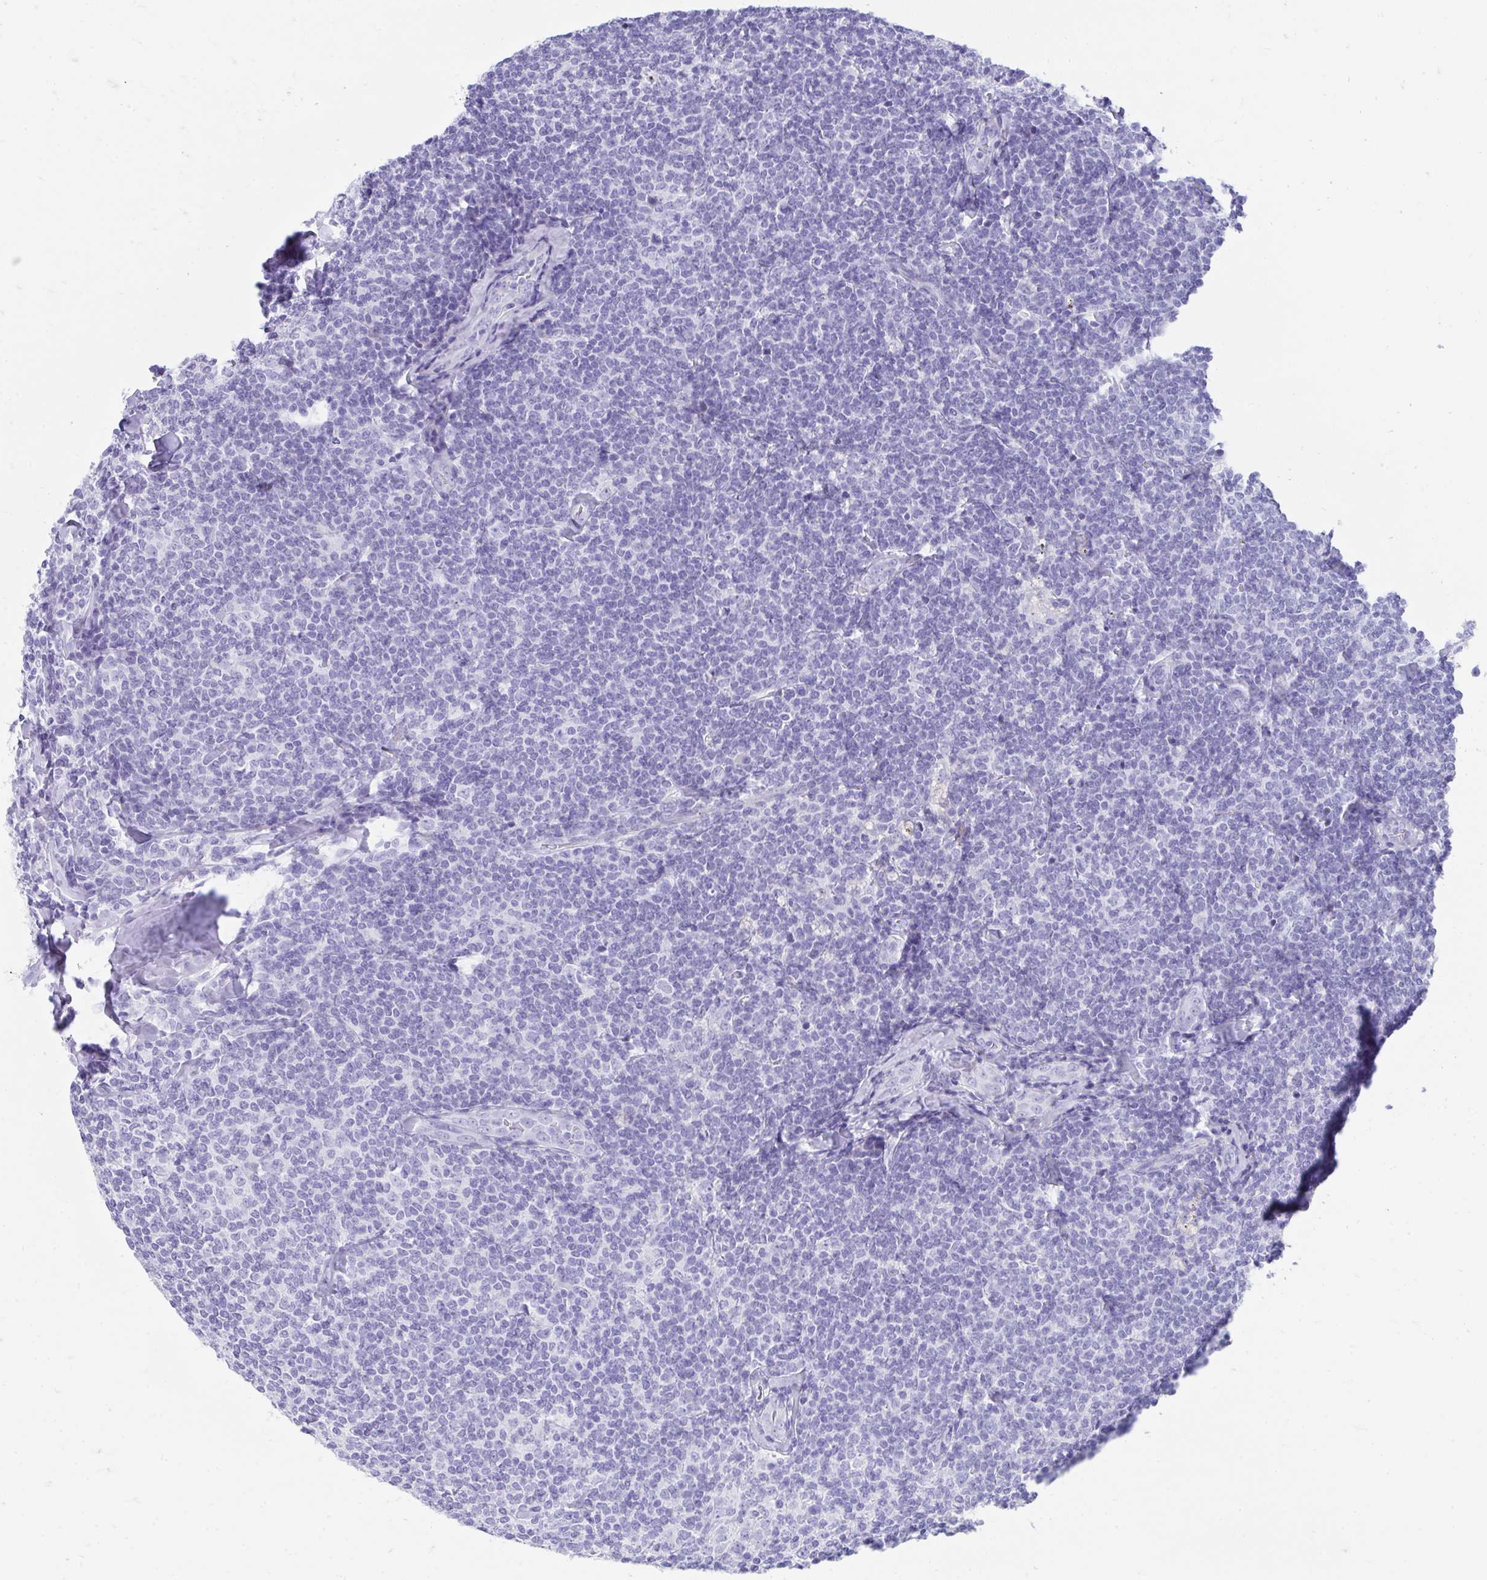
{"staining": {"intensity": "negative", "quantity": "none", "location": "none"}, "tissue": "lymphoma", "cell_type": "Tumor cells", "image_type": "cancer", "snomed": [{"axis": "morphology", "description": "Malignant lymphoma, non-Hodgkin's type, Low grade"}, {"axis": "topography", "description": "Lymph node"}], "caption": "Immunohistochemical staining of low-grade malignant lymphoma, non-Hodgkin's type exhibits no significant staining in tumor cells.", "gene": "TNNT1", "patient": {"sex": "female", "age": 56}}